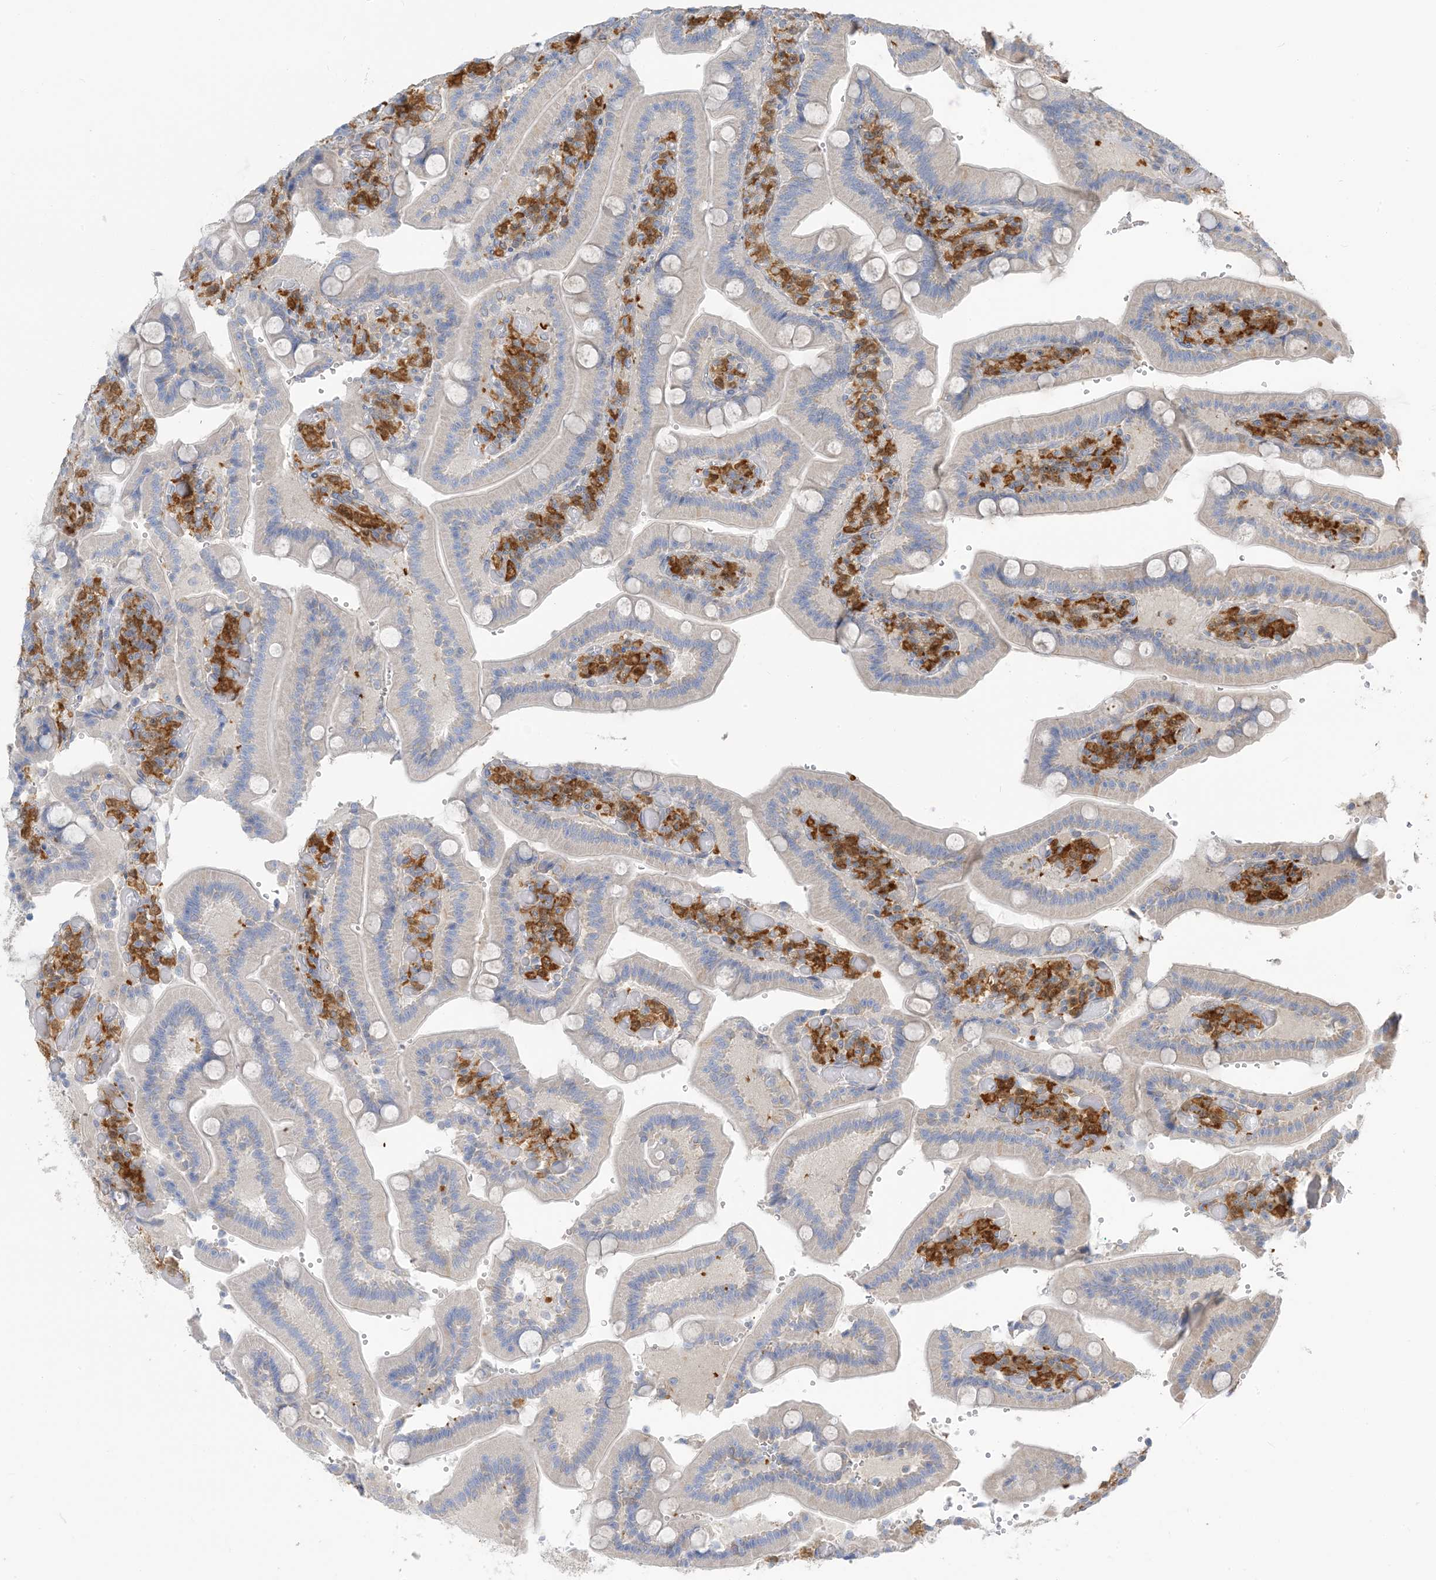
{"staining": {"intensity": "weak", "quantity": "<25%", "location": "cytoplasmic/membranous"}, "tissue": "duodenum", "cell_type": "Glandular cells", "image_type": "normal", "snomed": [{"axis": "morphology", "description": "Normal tissue, NOS"}, {"axis": "topography", "description": "Duodenum"}], "caption": "Photomicrograph shows no significant protein staining in glandular cells of normal duodenum. (DAB (3,3'-diaminobenzidine) immunohistochemistry, high magnification).", "gene": "NAGK", "patient": {"sex": "female", "age": 62}}